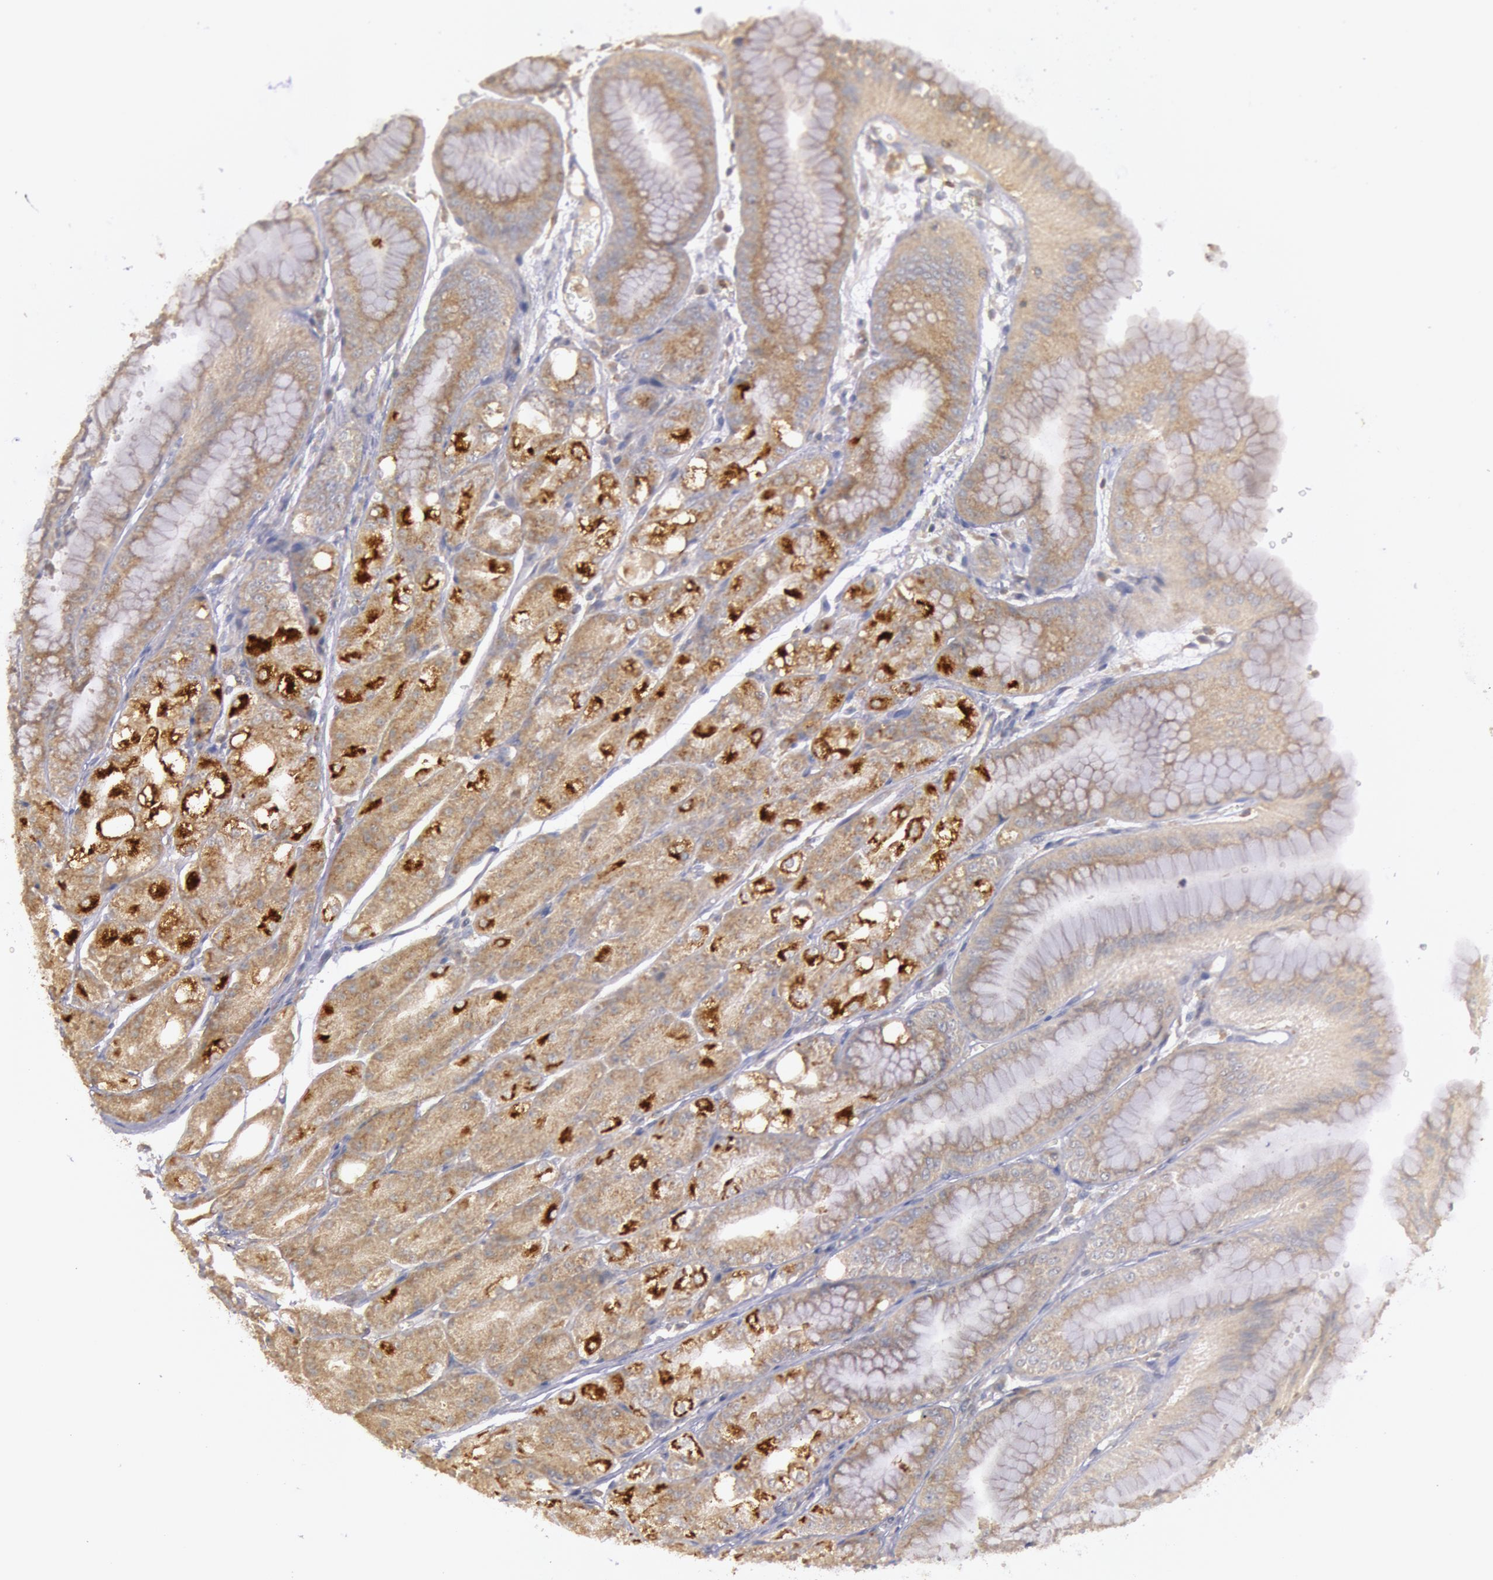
{"staining": {"intensity": "moderate", "quantity": "25%-75%", "location": "cytoplasmic/membranous"}, "tissue": "stomach", "cell_type": "Glandular cells", "image_type": "normal", "snomed": [{"axis": "morphology", "description": "Normal tissue, NOS"}, {"axis": "topography", "description": "Stomach, lower"}], "caption": "Immunohistochemistry (IHC) (DAB) staining of normal human stomach displays moderate cytoplasmic/membranous protein expression in approximately 25%-75% of glandular cells.", "gene": "PIK3R1", "patient": {"sex": "male", "age": 71}}